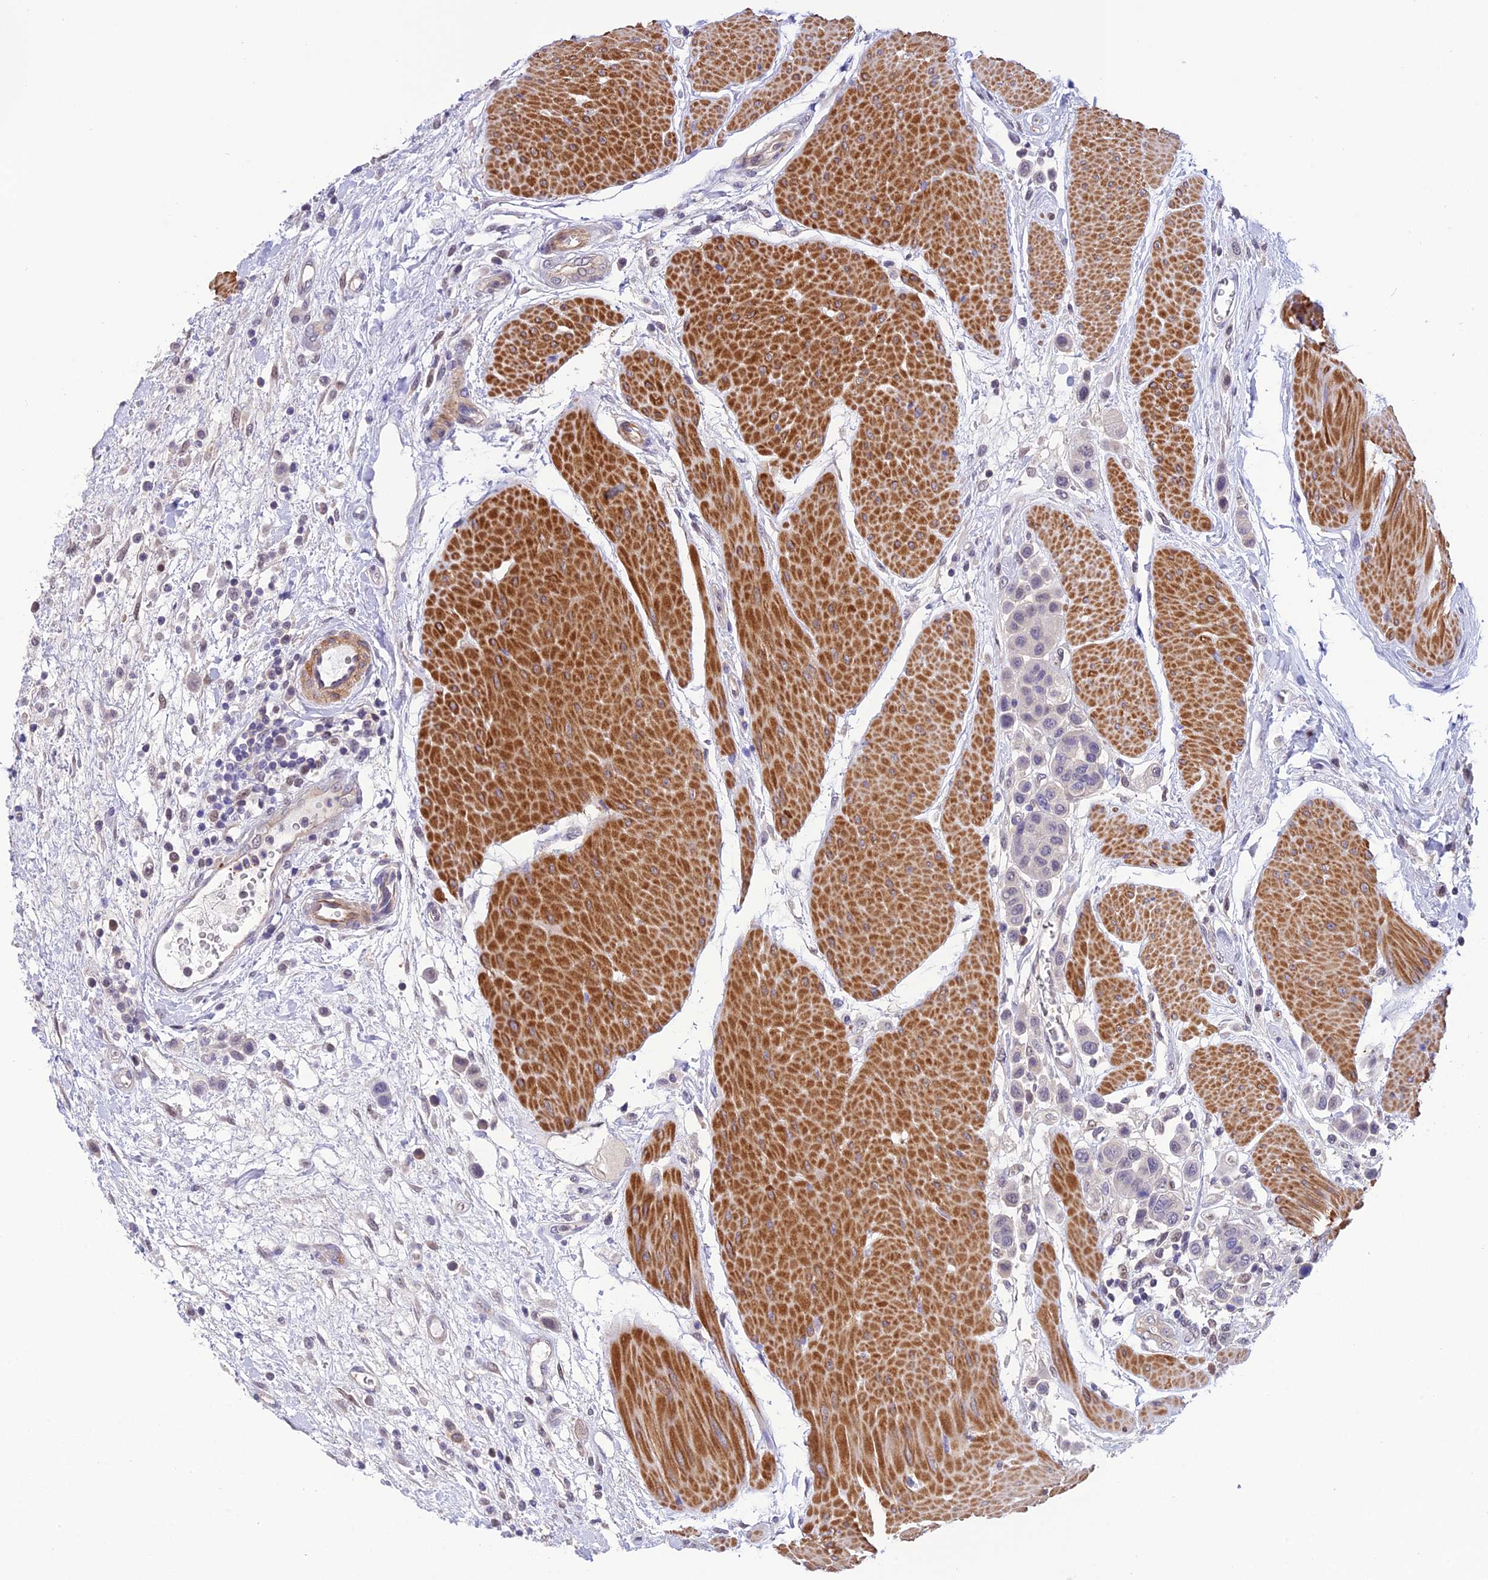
{"staining": {"intensity": "negative", "quantity": "none", "location": "none"}, "tissue": "urothelial cancer", "cell_type": "Tumor cells", "image_type": "cancer", "snomed": [{"axis": "morphology", "description": "Urothelial carcinoma, High grade"}, {"axis": "topography", "description": "Urinary bladder"}], "caption": "The histopathology image demonstrates no significant expression in tumor cells of high-grade urothelial carcinoma. Brightfield microscopy of immunohistochemistry (IHC) stained with DAB (3,3'-diaminobenzidine) (brown) and hematoxylin (blue), captured at high magnification.", "gene": "PSMB3", "patient": {"sex": "male", "age": 50}}